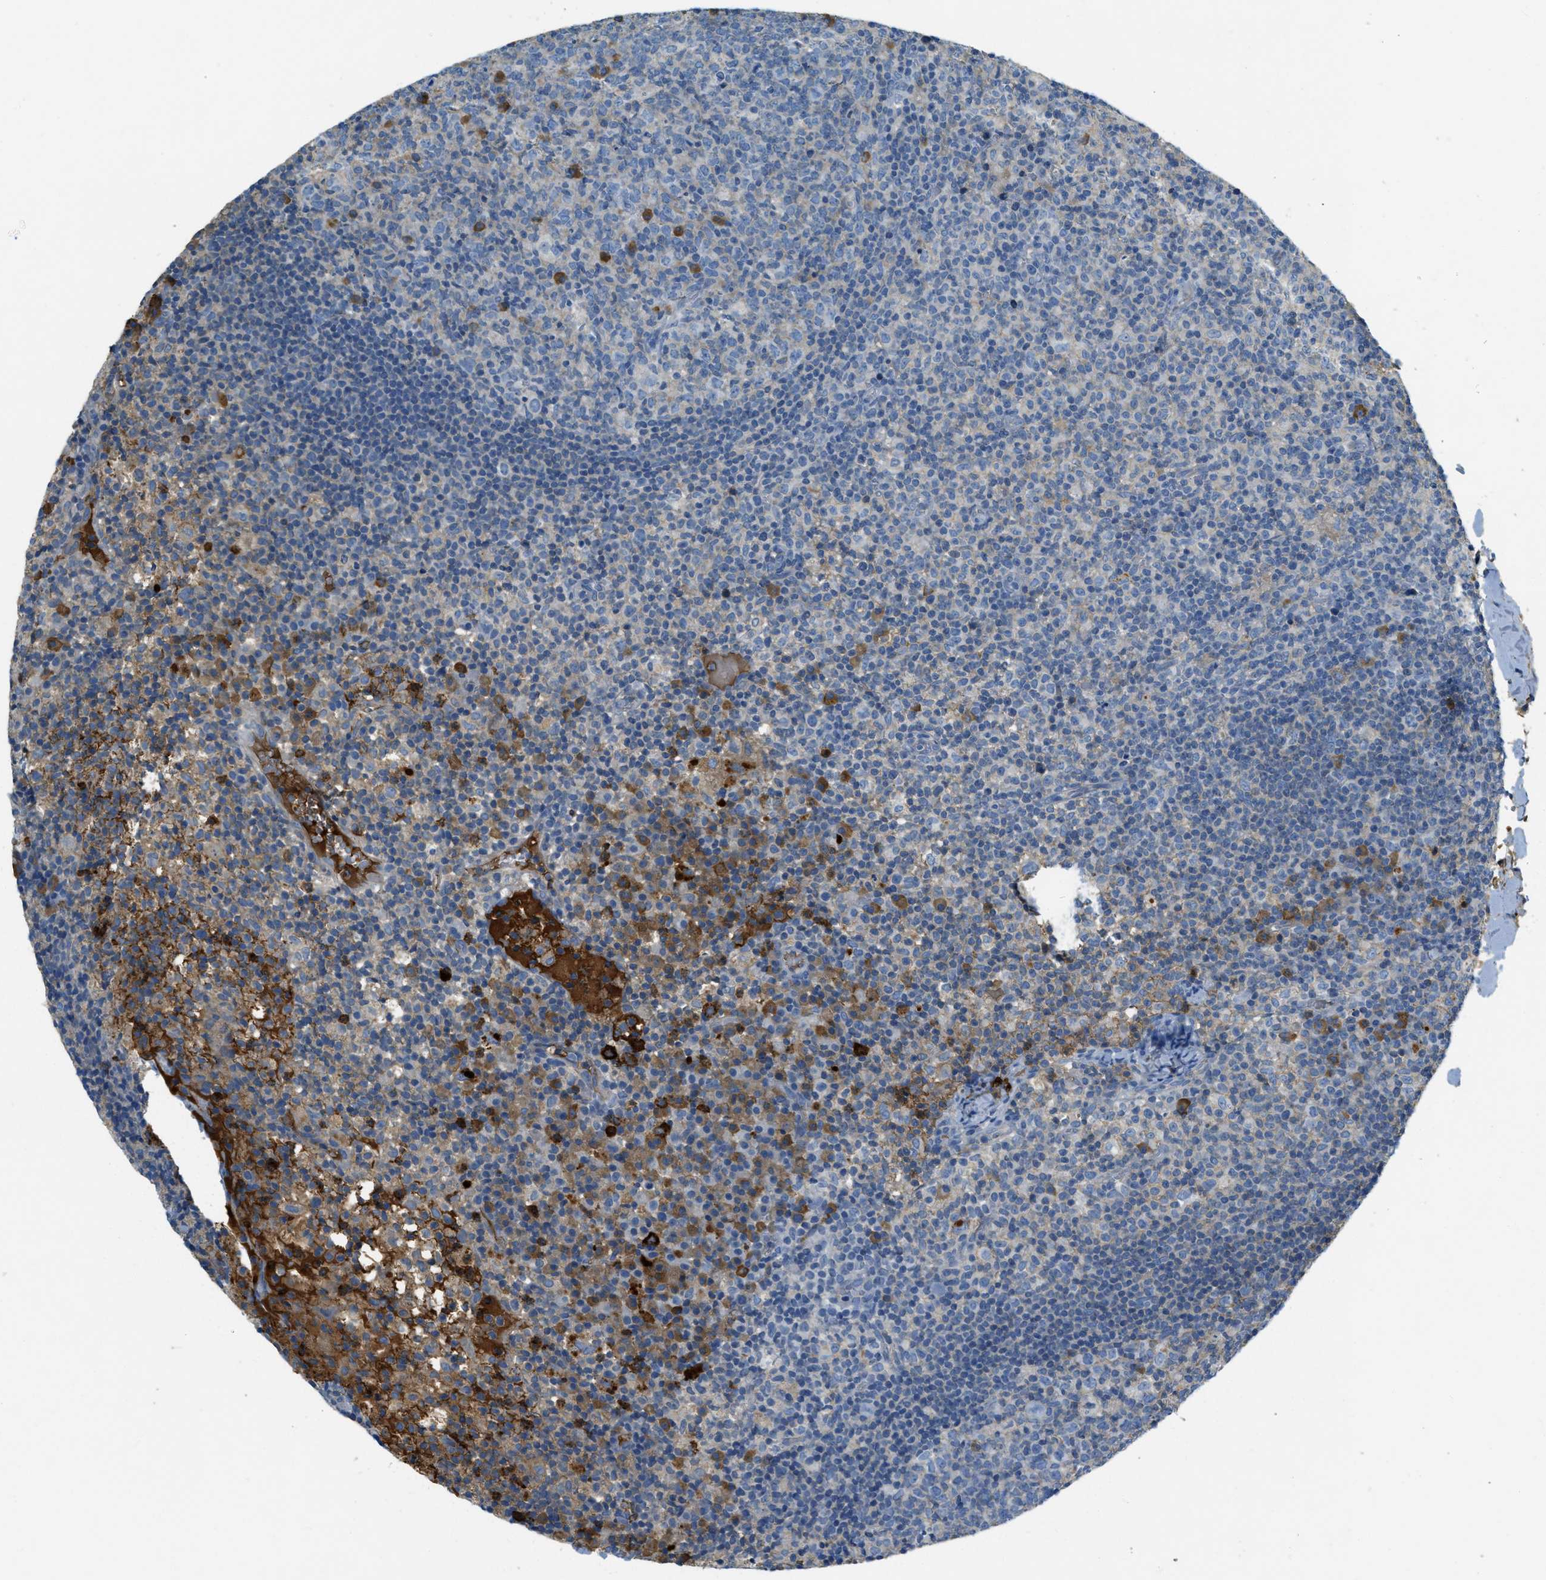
{"staining": {"intensity": "strong", "quantity": "<25%", "location": "cytoplasmic/membranous"}, "tissue": "lymph node", "cell_type": "Germinal center cells", "image_type": "normal", "snomed": [{"axis": "morphology", "description": "Normal tissue, NOS"}, {"axis": "morphology", "description": "Inflammation, NOS"}, {"axis": "topography", "description": "Lymph node"}], "caption": "Germinal center cells show medium levels of strong cytoplasmic/membranous staining in approximately <25% of cells in normal lymph node.", "gene": "PRTN3", "patient": {"sex": "male", "age": 55}}